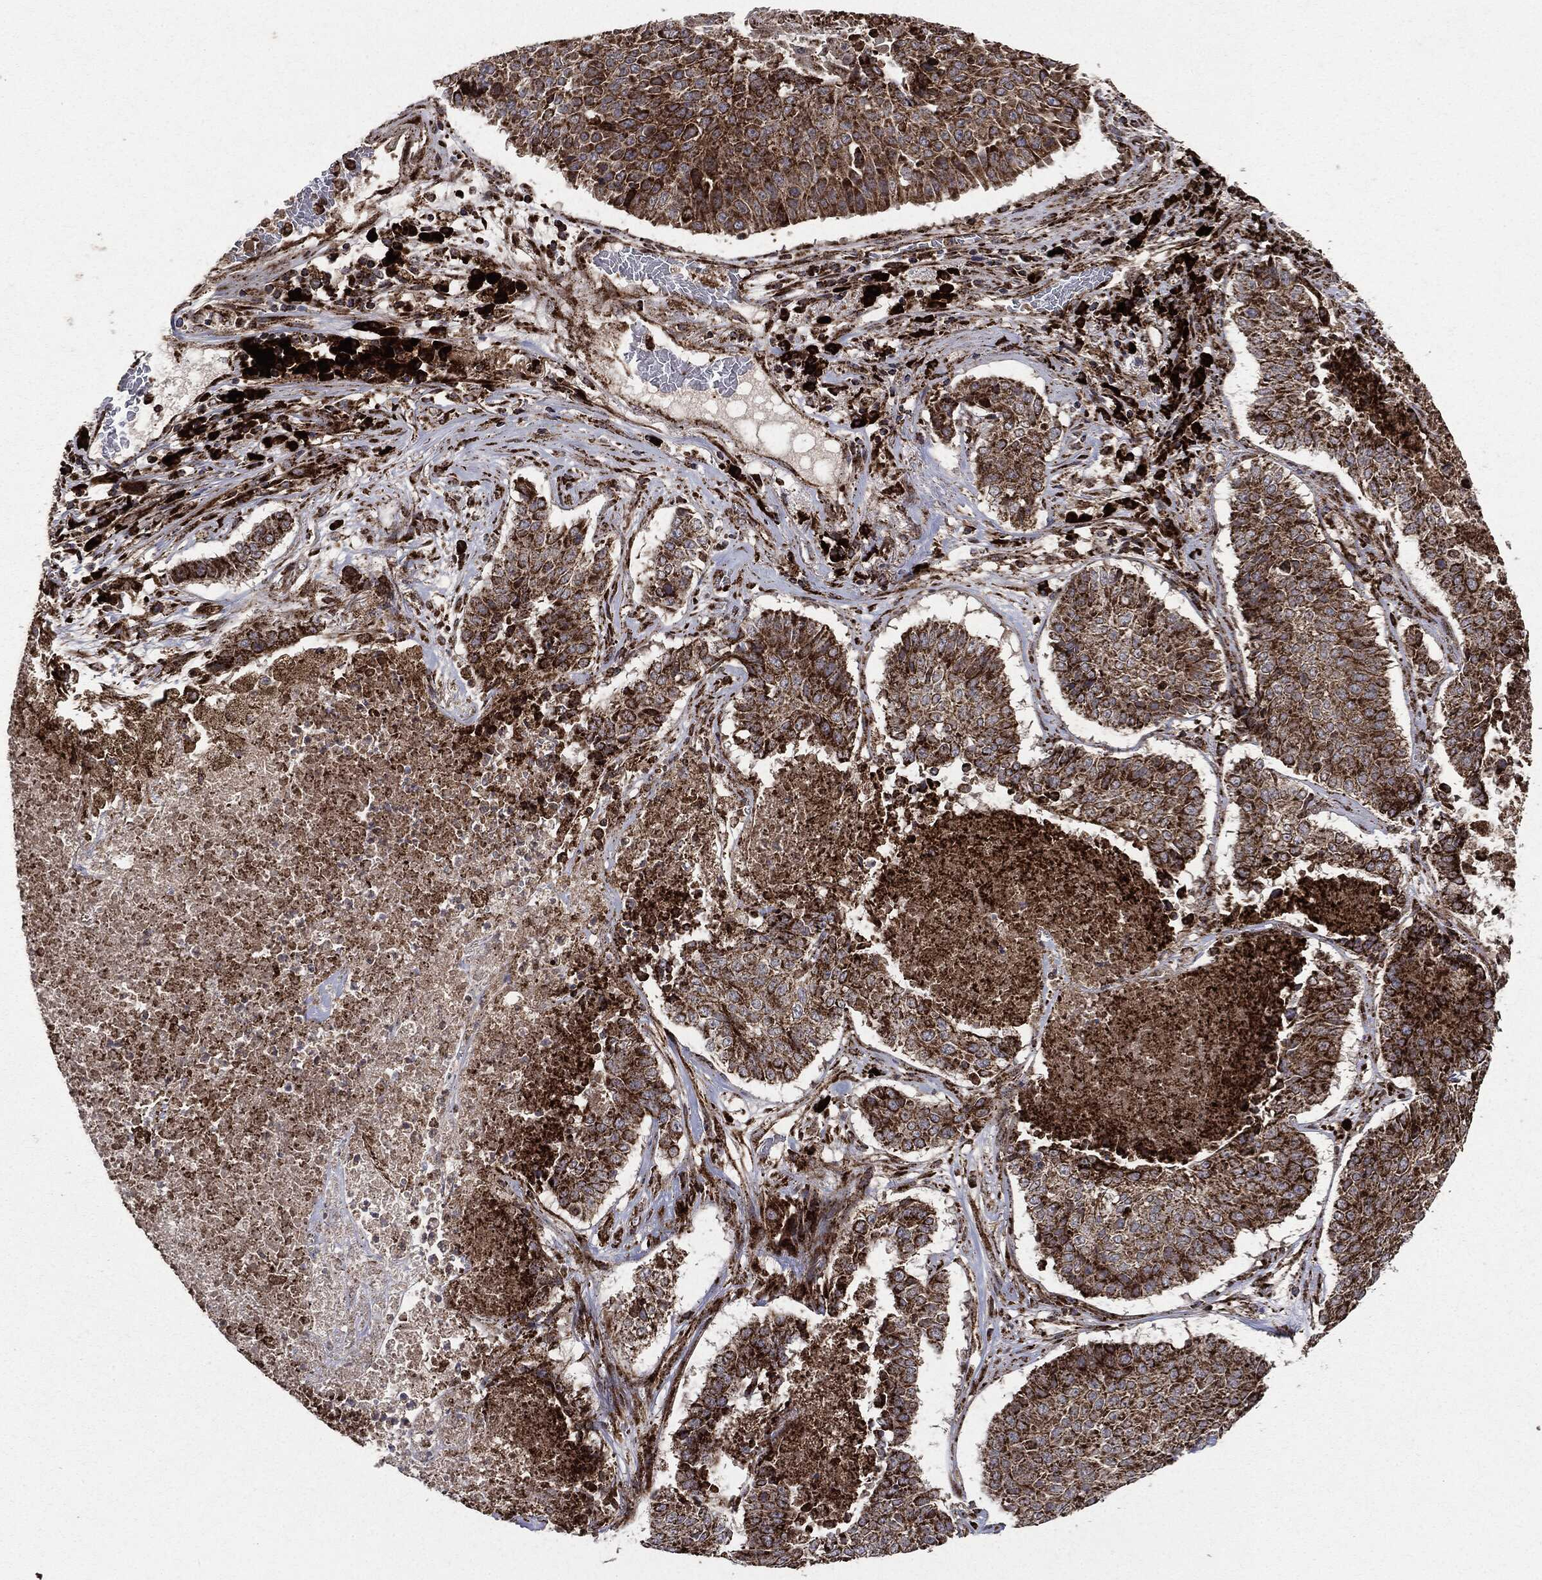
{"staining": {"intensity": "strong", "quantity": ">75%", "location": "cytoplasmic/membranous"}, "tissue": "lung cancer", "cell_type": "Tumor cells", "image_type": "cancer", "snomed": [{"axis": "morphology", "description": "Squamous cell carcinoma, NOS"}, {"axis": "topography", "description": "Lung"}], "caption": "Immunohistochemistry micrograph of lung cancer stained for a protein (brown), which reveals high levels of strong cytoplasmic/membranous staining in about >75% of tumor cells.", "gene": "MAP2K1", "patient": {"sex": "male", "age": 64}}